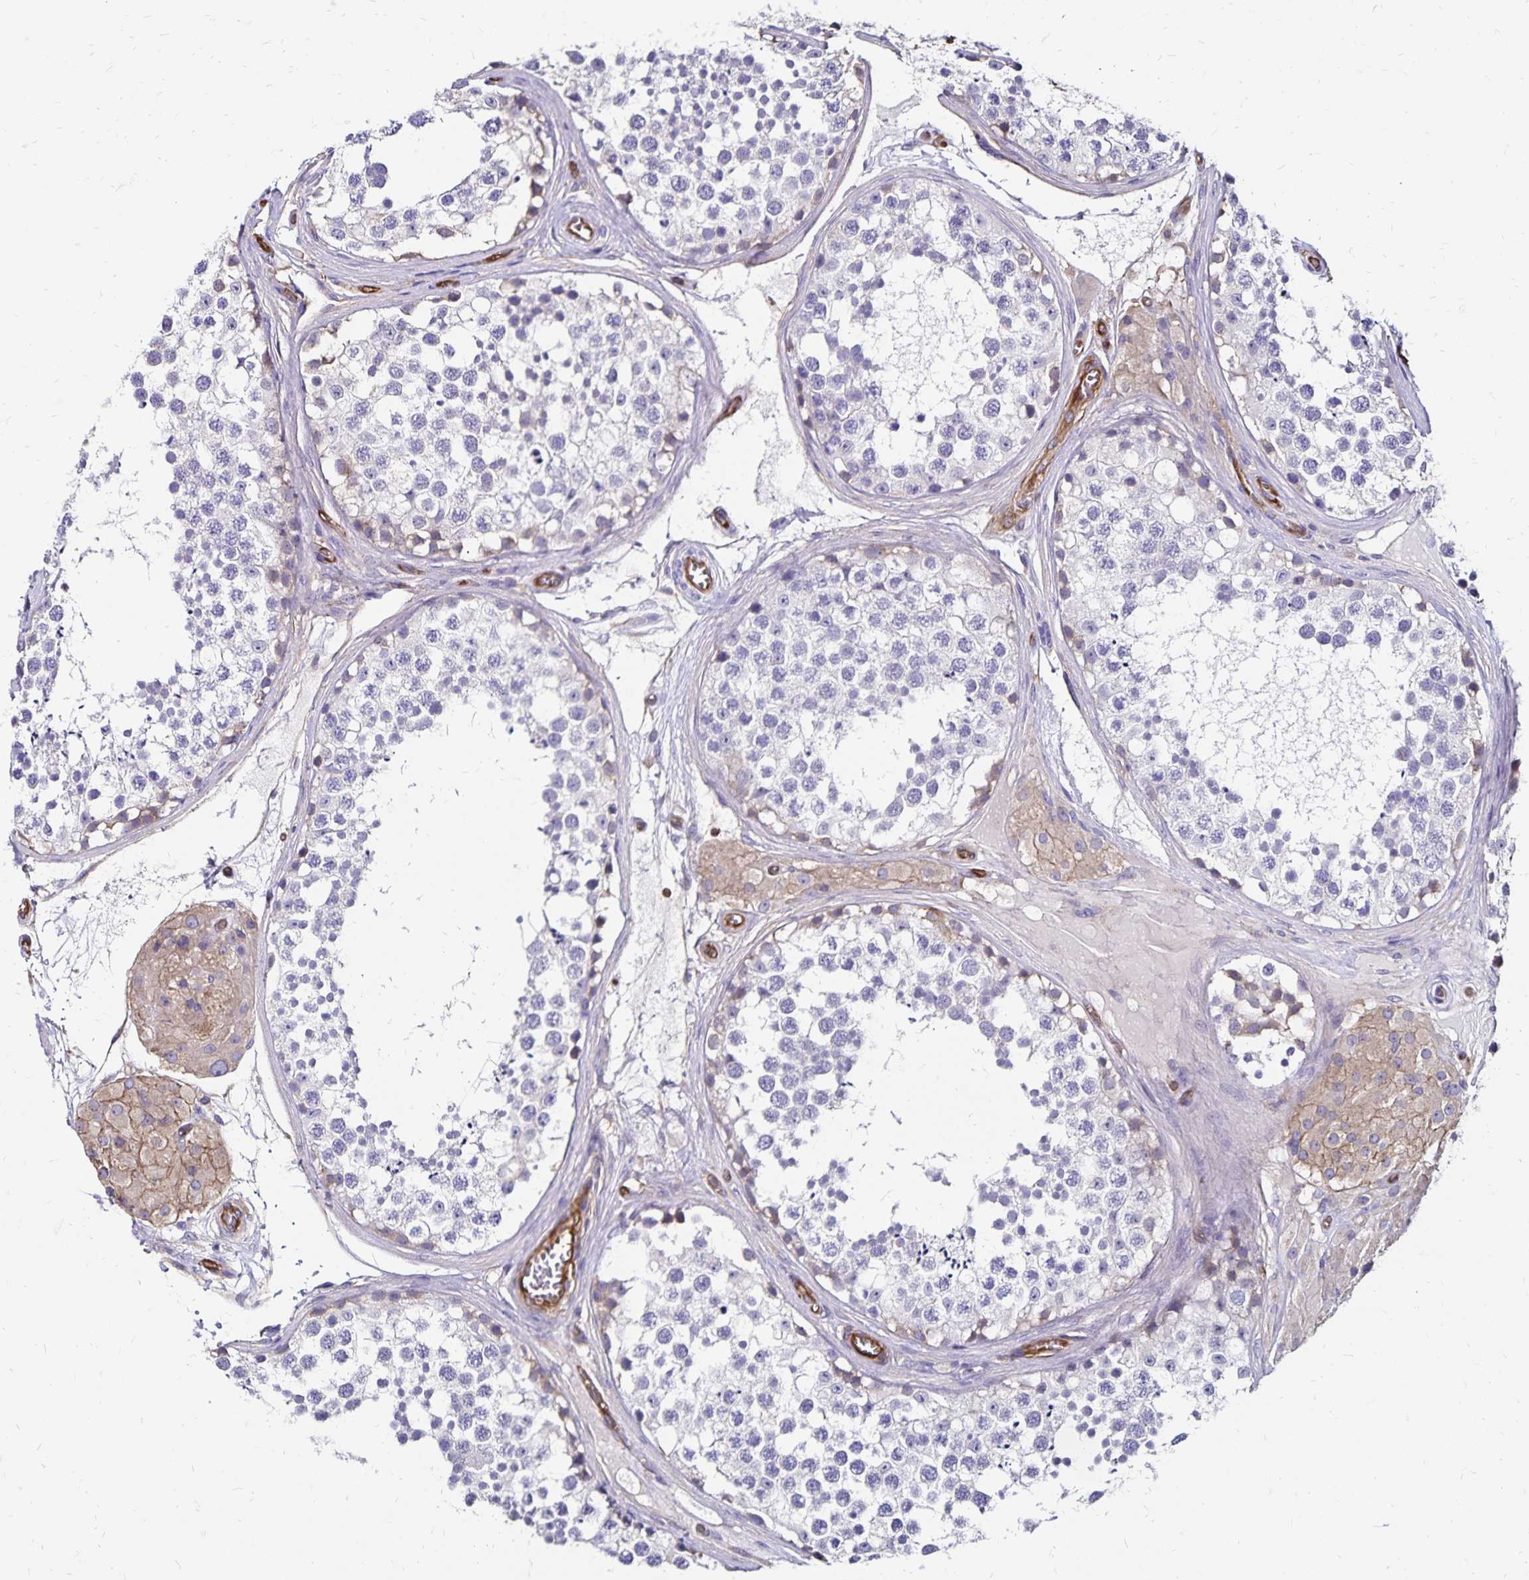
{"staining": {"intensity": "weak", "quantity": "<25%", "location": "cytoplasmic/membranous"}, "tissue": "testis", "cell_type": "Cells in seminiferous ducts", "image_type": "normal", "snomed": [{"axis": "morphology", "description": "Normal tissue, NOS"}, {"axis": "morphology", "description": "Seminoma, NOS"}, {"axis": "topography", "description": "Testis"}], "caption": "Cells in seminiferous ducts show no significant protein positivity in benign testis. (DAB immunohistochemistry visualized using brightfield microscopy, high magnification).", "gene": "RPRML", "patient": {"sex": "male", "age": 65}}